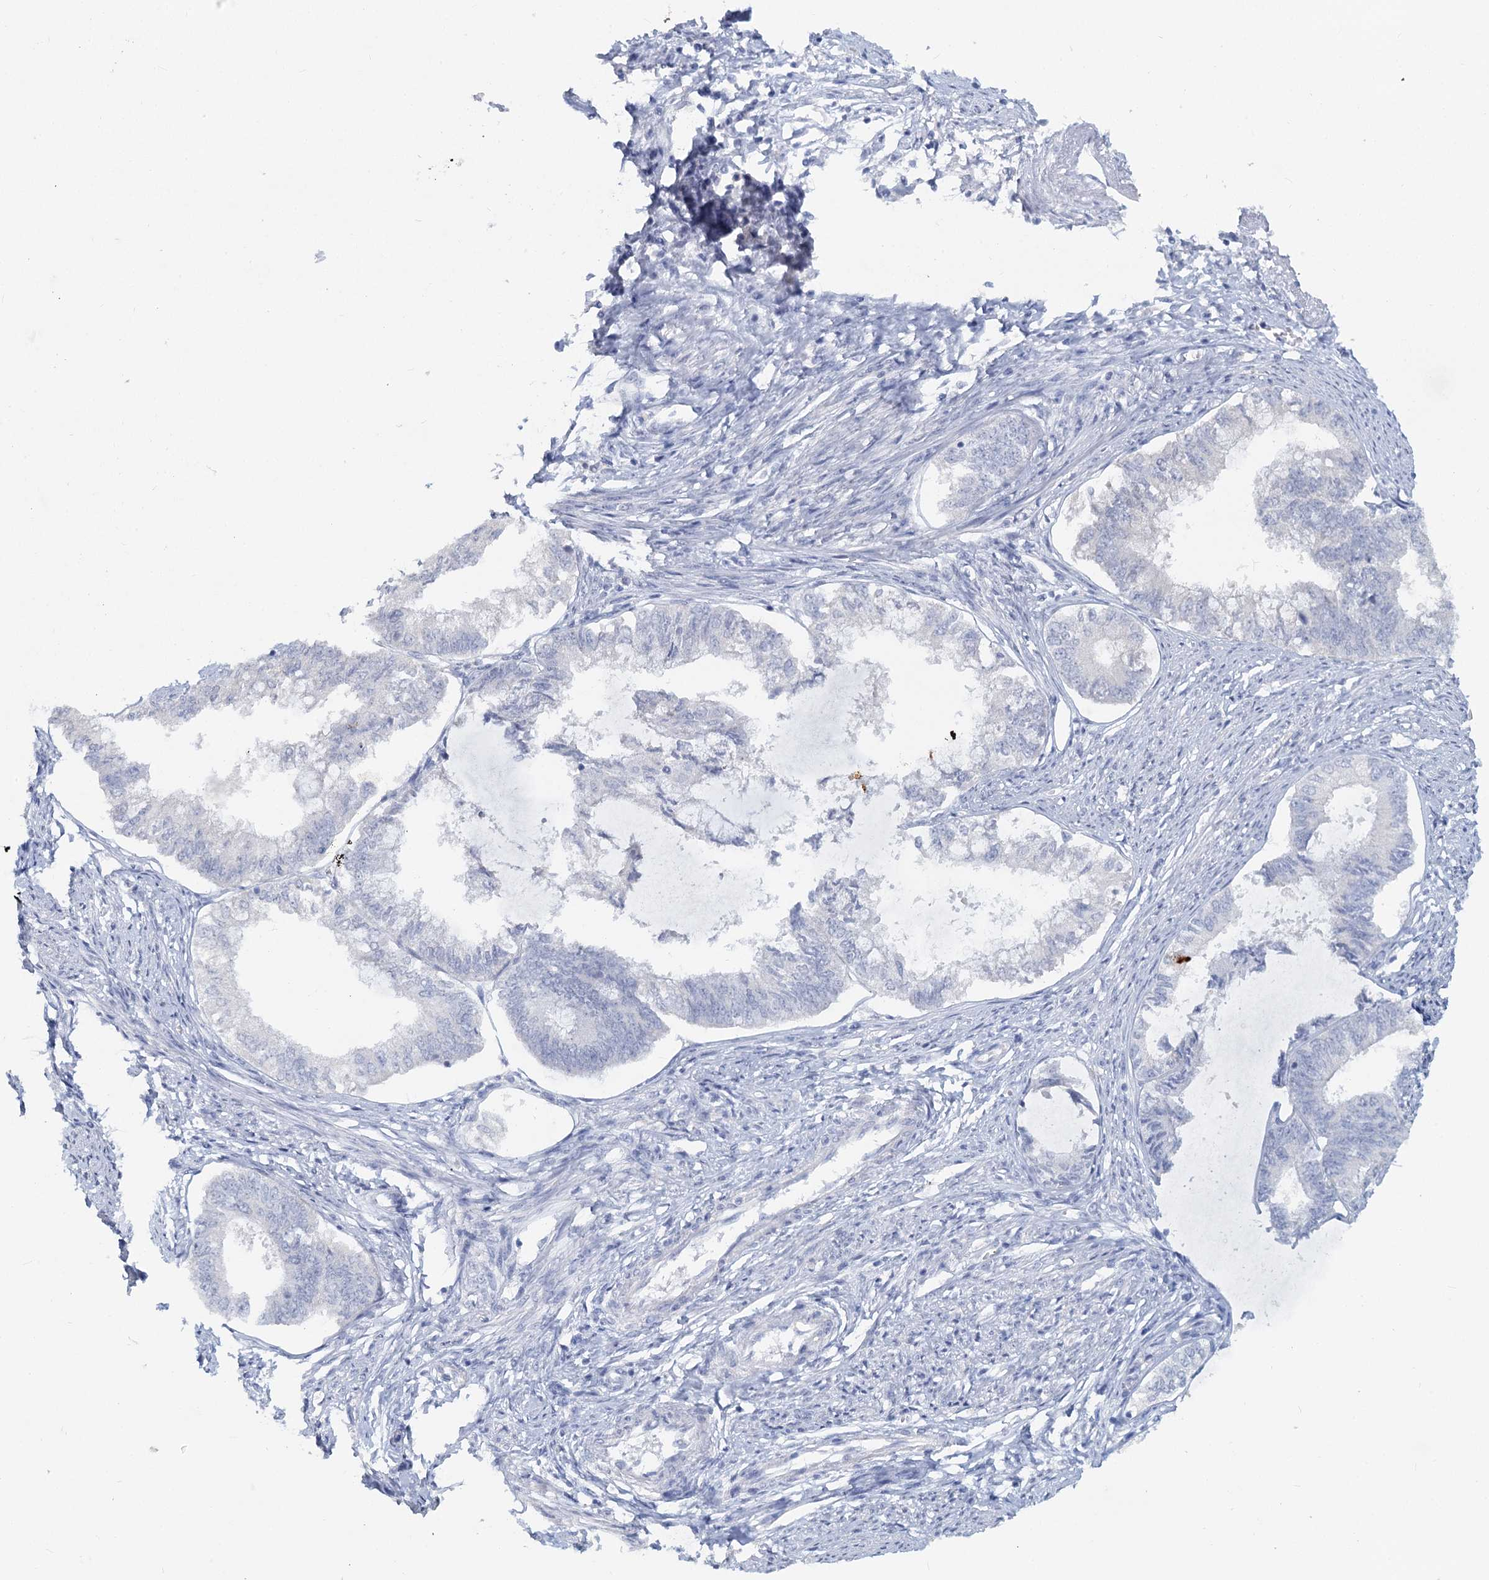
{"staining": {"intensity": "negative", "quantity": "none", "location": "none"}, "tissue": "endometrial cancer", "cell_type": "Tumor cells", "image_type": "cancer", "snomed": [{"axis": "morphology", "description": "Adenocarcinoma, NOS"}, {"axis": "topography", "description": "Endometrium"}], "caption": "Immunohistochemical staining of human endometrial cancer (adenocarcinoma) exhibits no significant staining in tumor cells.", "gene": "CHGA", "patient": {"sex": "female", "age": 86}}